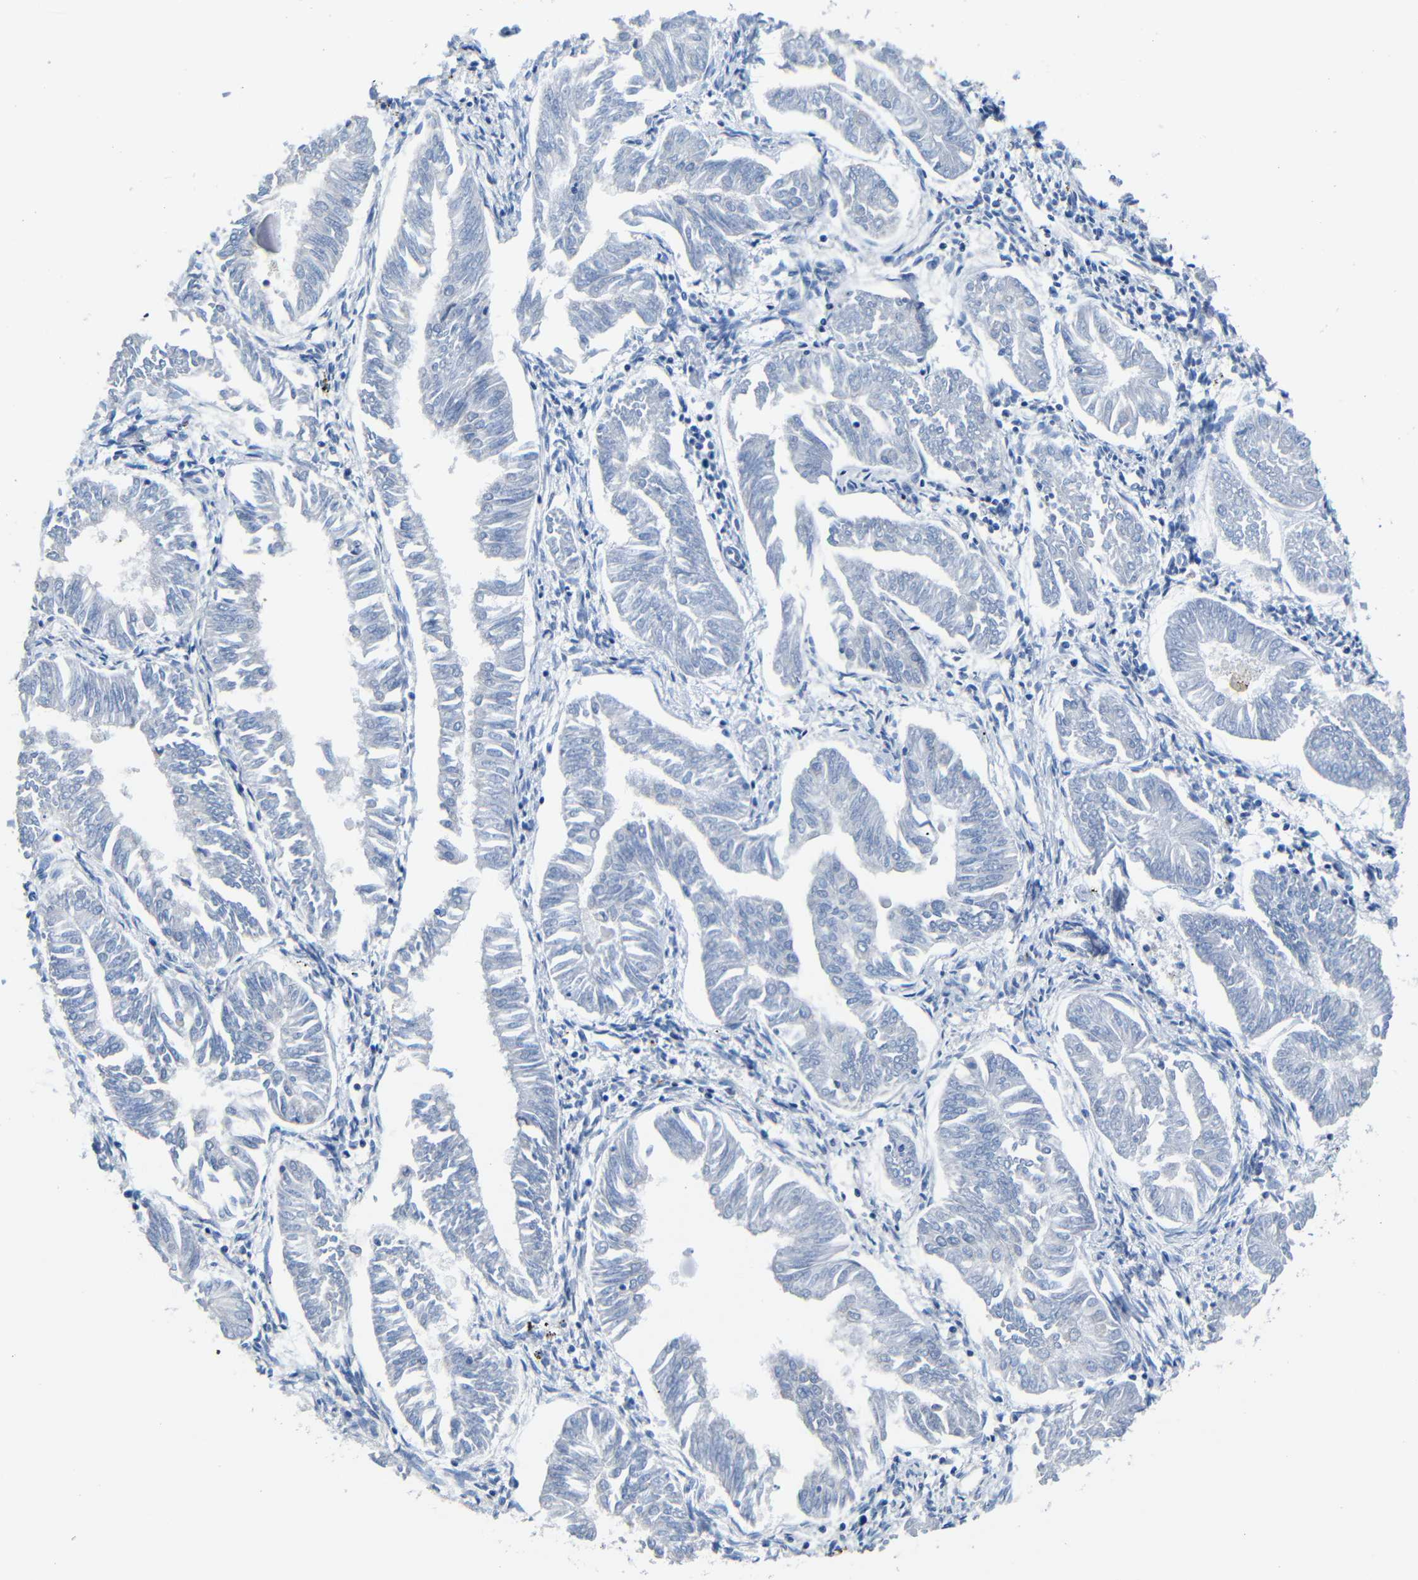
{"staining": {"intensity": "negative", "quantity": "none", "location": "none"}, "tissue": "endometrial cancer", "cell_type": "Tumor cells", "image_type": "cancer", "snomed": [{"axis": "morphology", "description": "Adenocarcinoma, NOS"}, {"axis": "topography", "description": "Endometrium"}], "caption": "Immunohistochemistry (IHC) of endometrial adenocarcinoma exhibits no staining in tumor cells.", "gene": "TNFAIP1", "patient": {"sex": "female", "age": 53}}